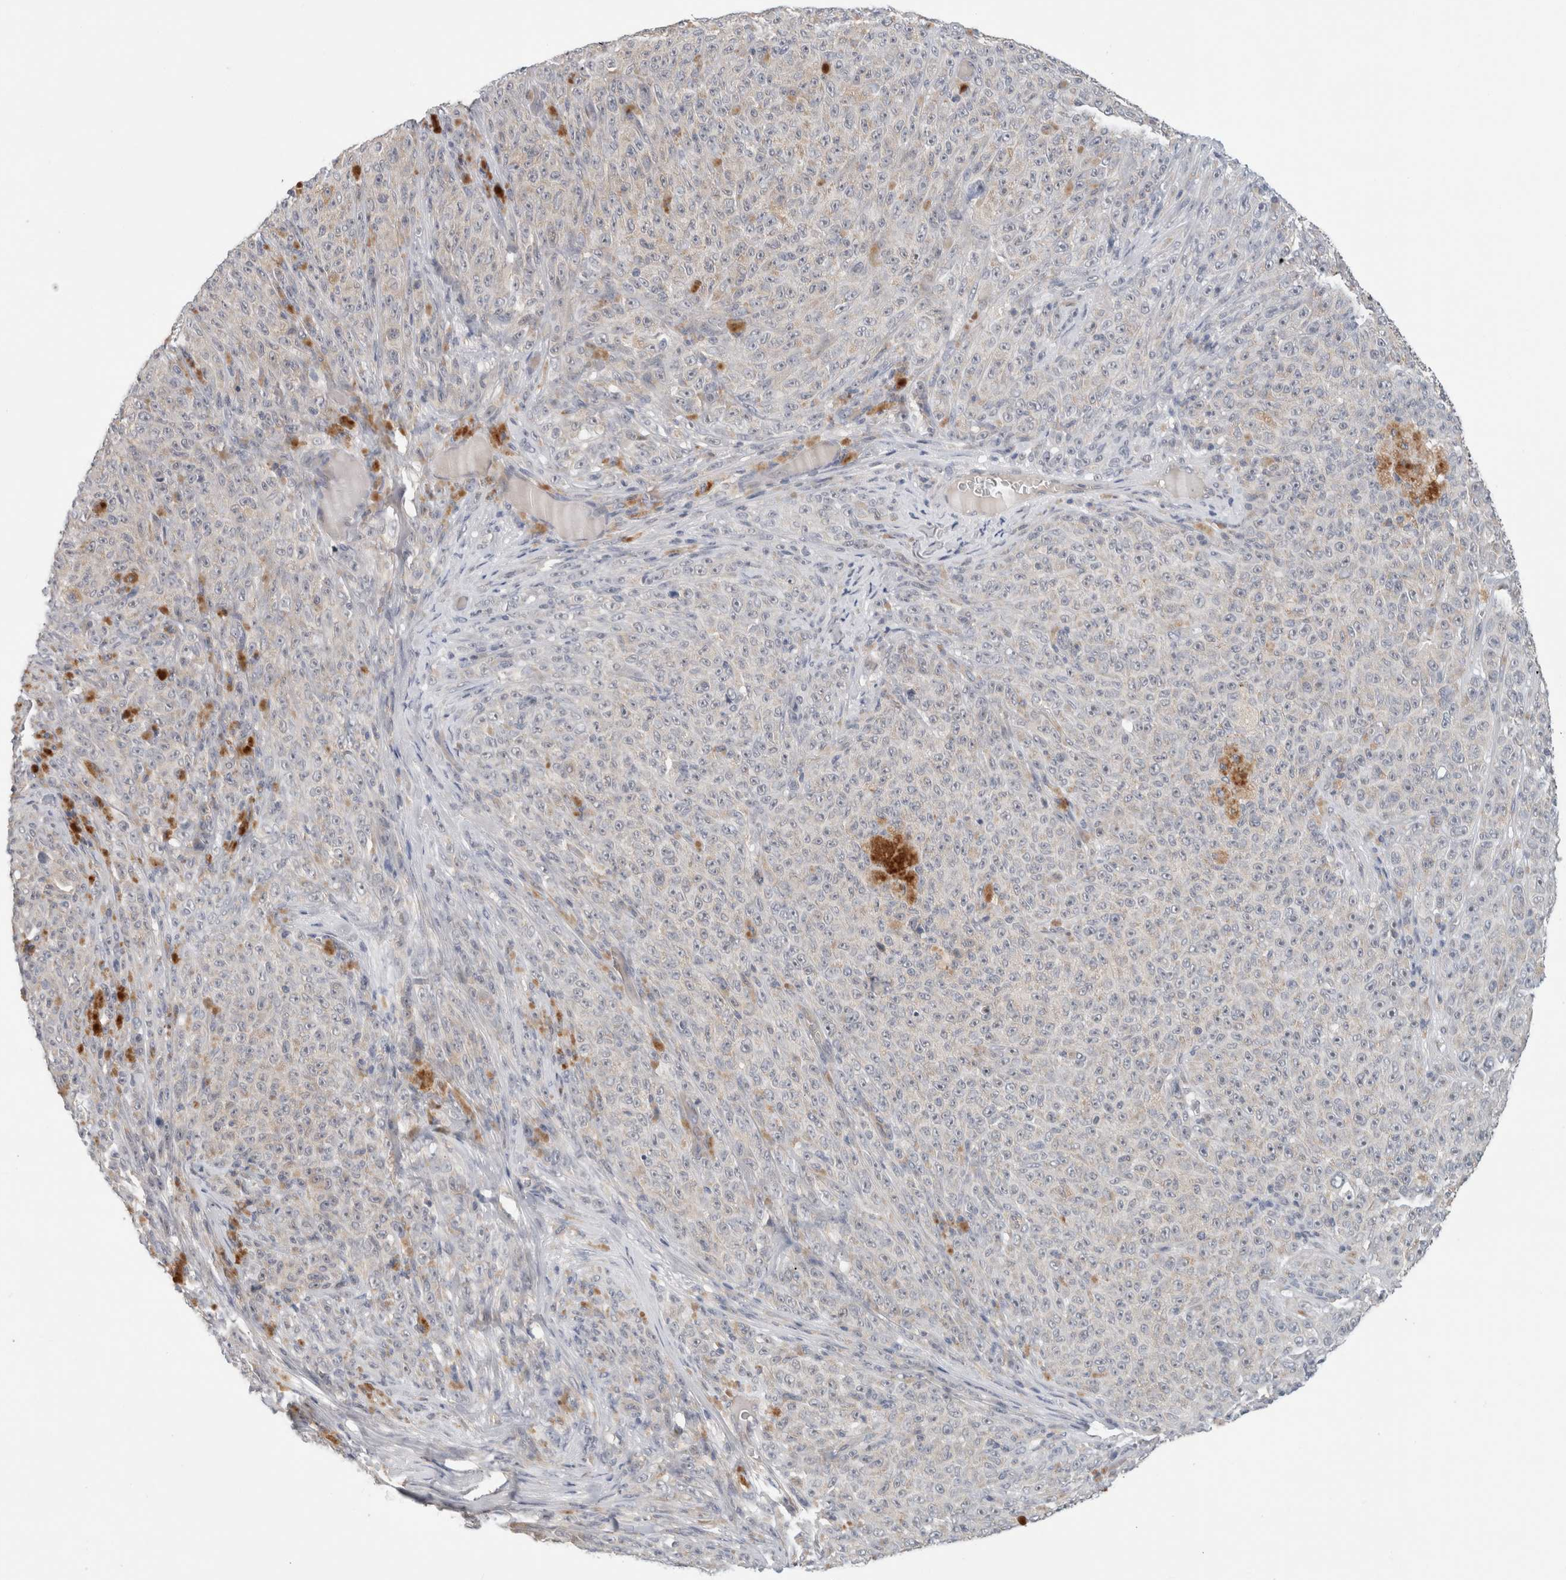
{"staining": {"intensity": "negative", "quantity": "none", "location": "none"}, "tissue": "melanoma", "cell_type": "Tumor cells", "image_type": "cancer", "snomed": [{"axis": "morphology", "description": "Malignant melanoma, NOS"}, {"axis": "topography", "description": "Skin"}], "caption": "Photomicrograph shows no protein staining in tumor cells of melanoma tissue.", "gene": "HCN3", "patient": {"sex": "female", "age": 82}}